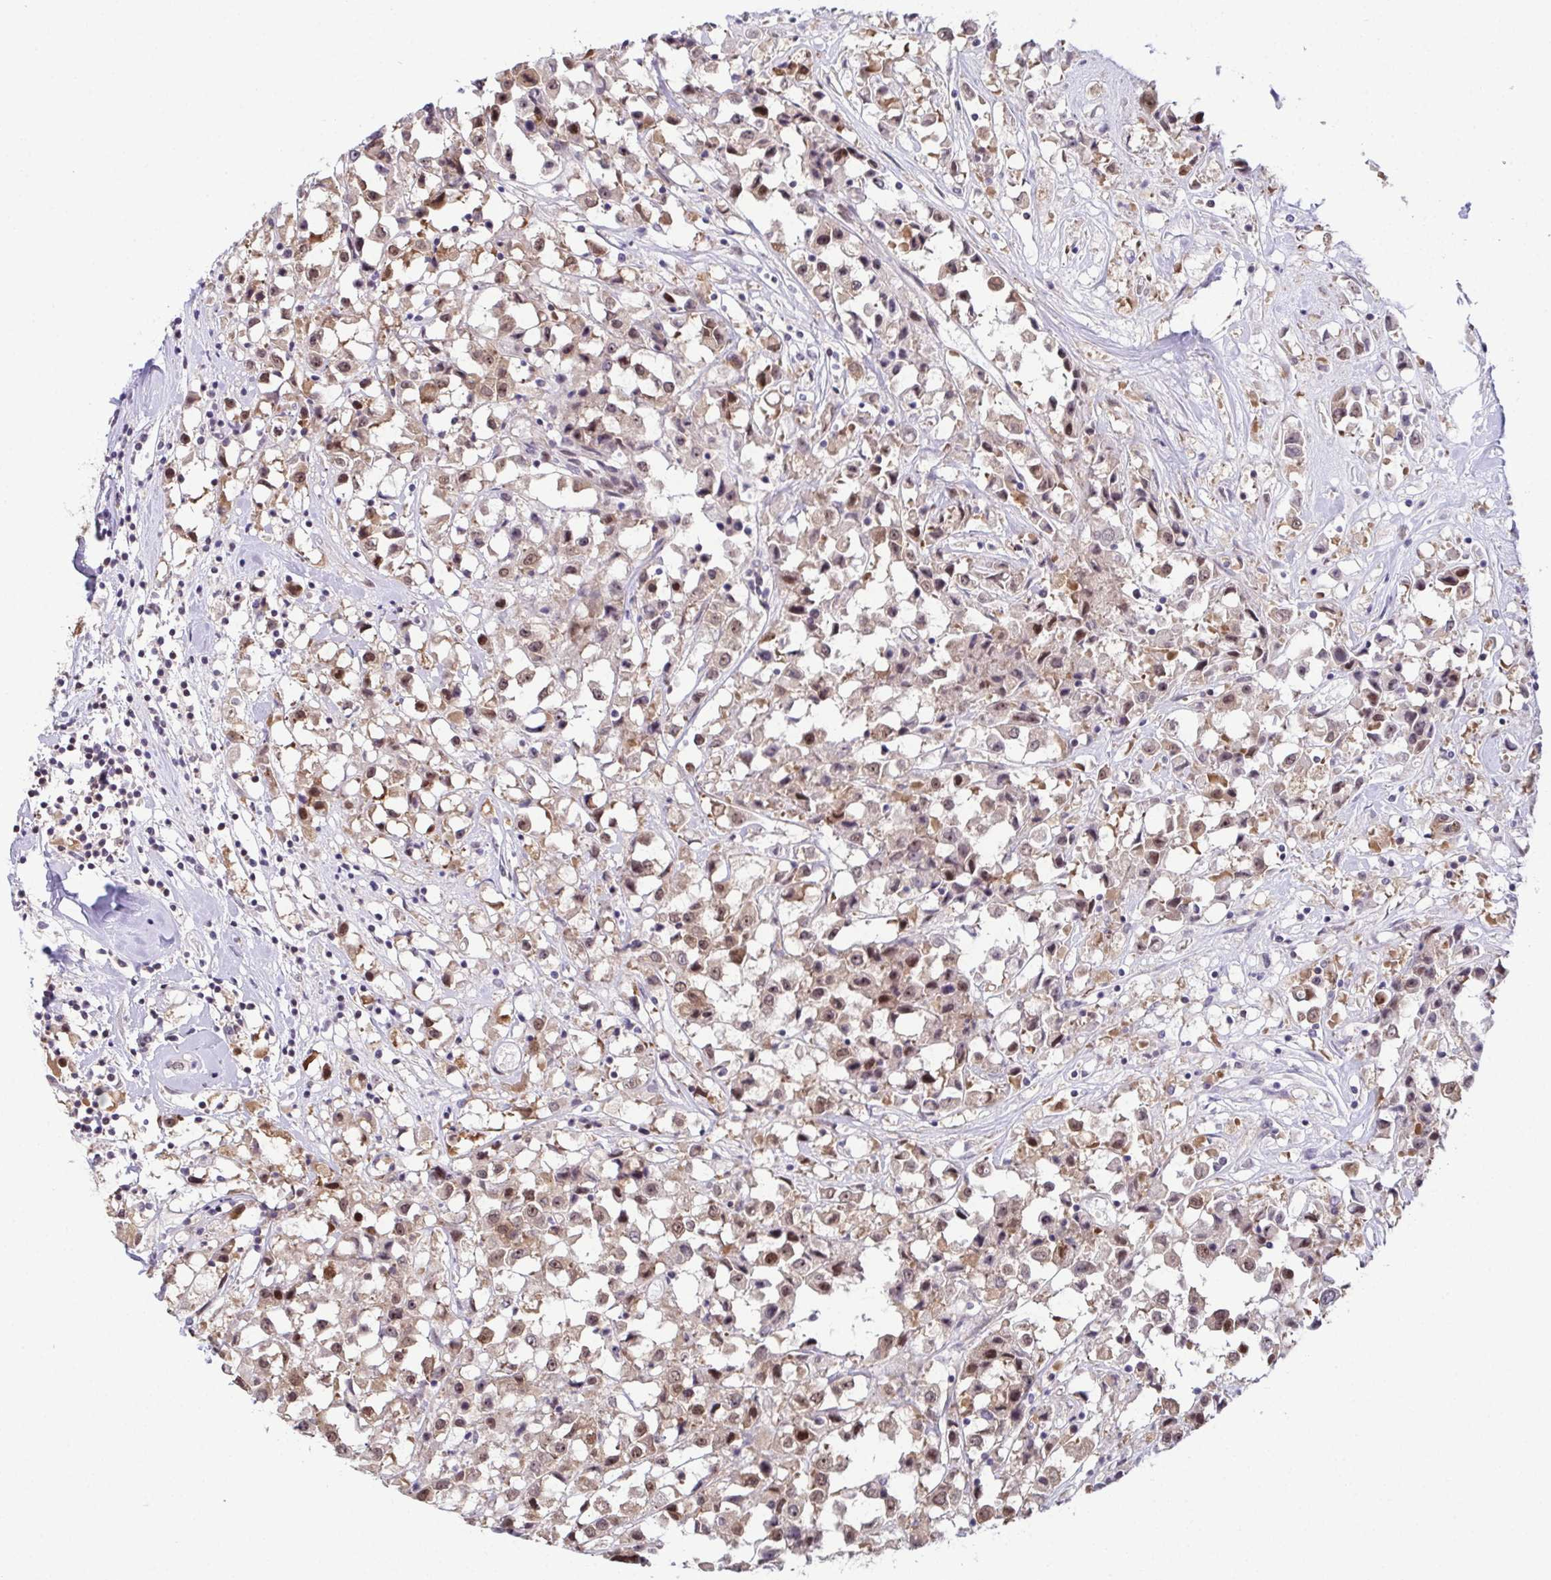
{"staining": {"intensity": "weak", "quantity": ">75%", "location": "nuclear"}, "tissue": "breast cancer", "cell_type": "Tumor cells", "image_type": "cancer", "snomed": [{"axis": "morphology", "description": "Duct carcinoma"}, {"axis": "topography", "description": "Breast"}], "caption": "A high-resolution image shows immunohistochemistry (IHC) staining of breast cancer, which displays weak nuclear expression in about >75% of tumor cells. (DAB (3,3'-diaminobenzidine) IHC with brightfield microscopy, high magnification).", "gene": "DNAJB1", "patient": {"sex": "female", "age": 61}}